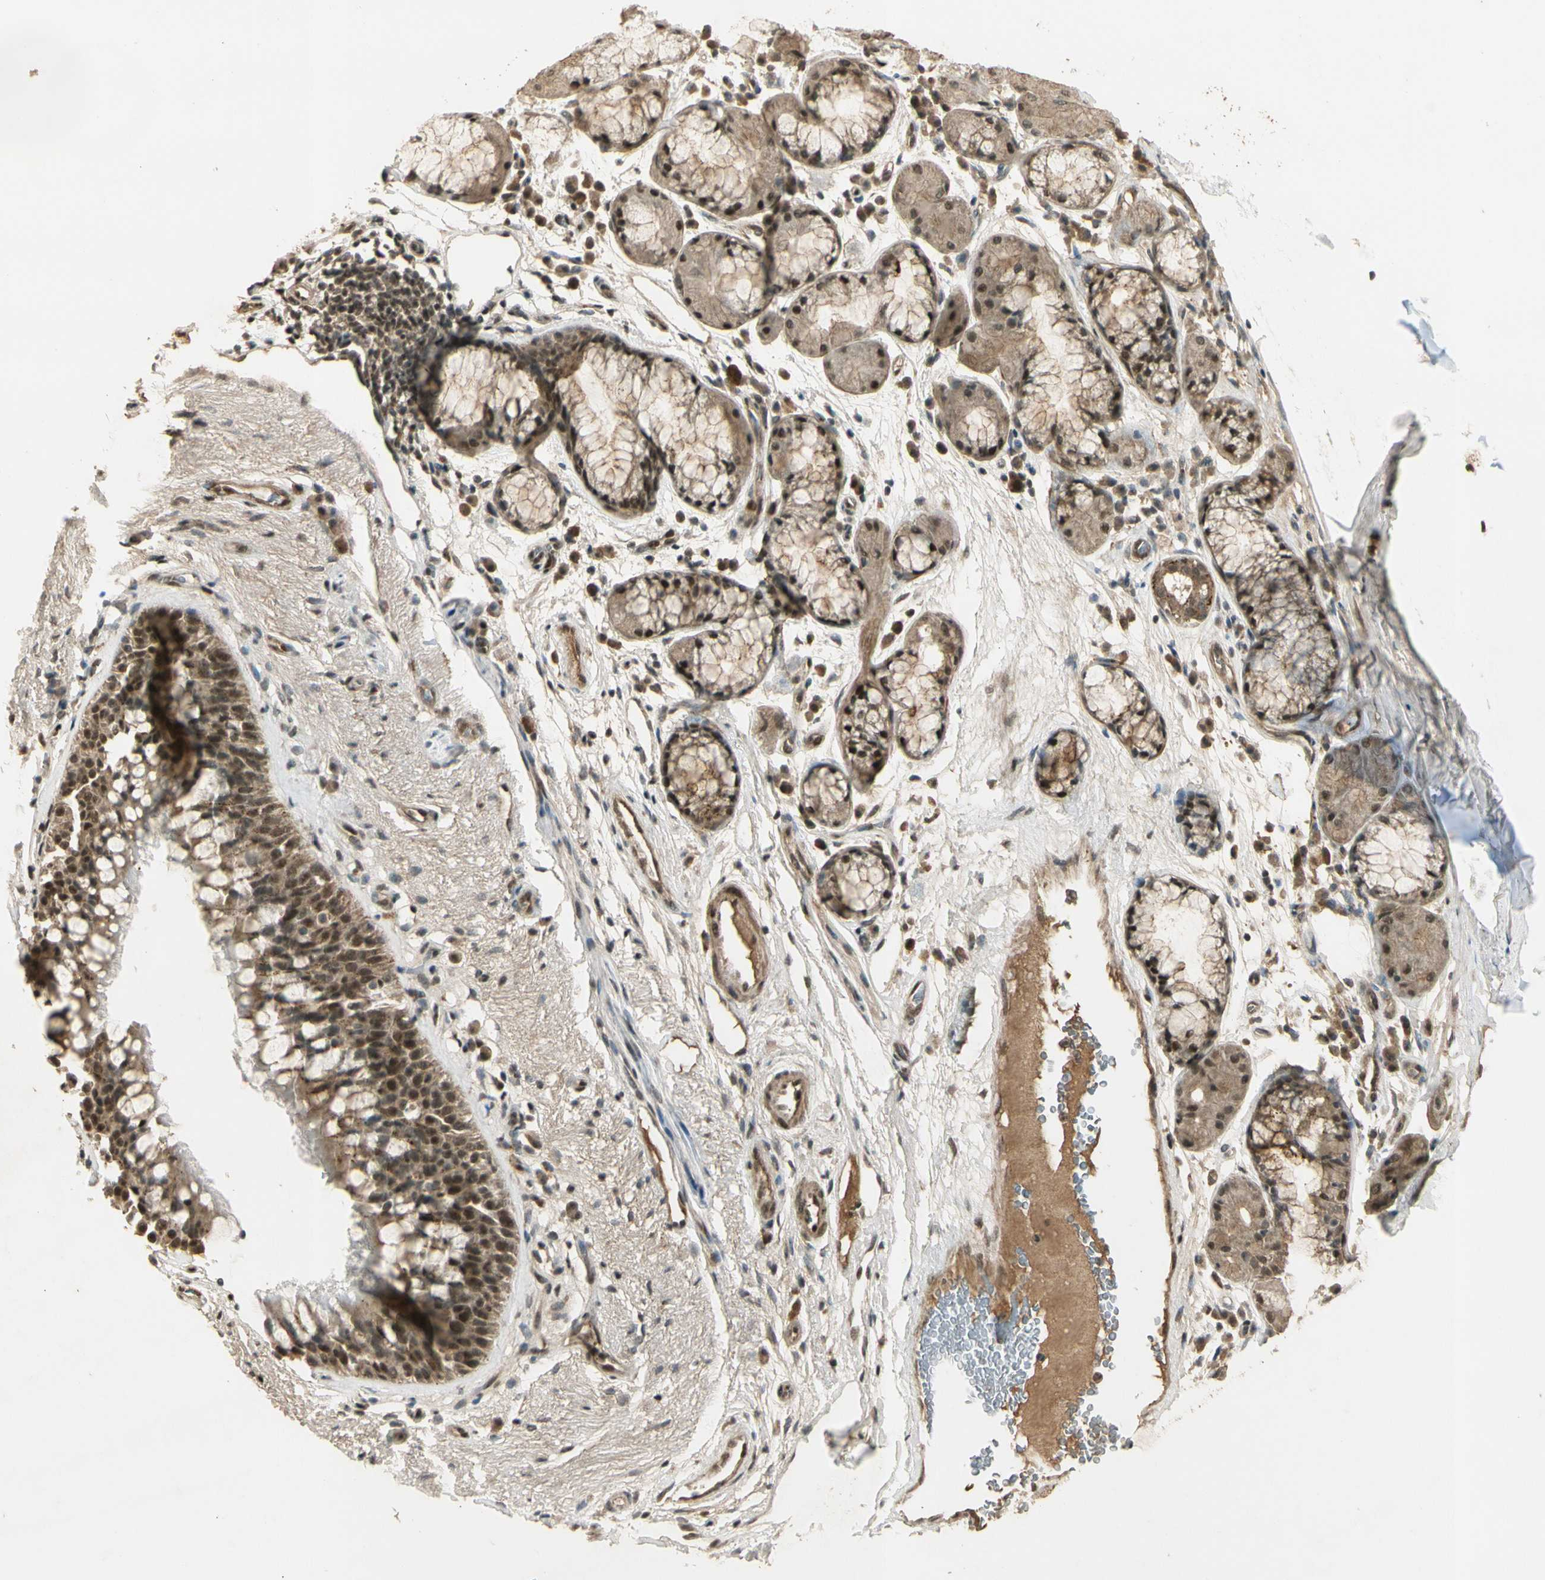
{"staining": {"intensity": "moderate", "quantity": ">75%", "location": "cytoplasmic/membranous,nuclear"}, "tissue": "bronchus", "cell_type": "Respiratory epithelial cells", "image_type": "normal", "snomed": [{"axis": "morphology", "description": "Normal tissue, NOS"}, {"axis": "topography", "description": "Bronchus"}], "caption": "Protein expression analysis of unremarkable human bronchus reveals moderate cytoplasmic/membranous,nuclear staining in approximately >75% of respiratory epithelial cells. Nuclei are stained in blue.", "gene": "GMEB2", "patient": {"sex": "female", "age": 54}}